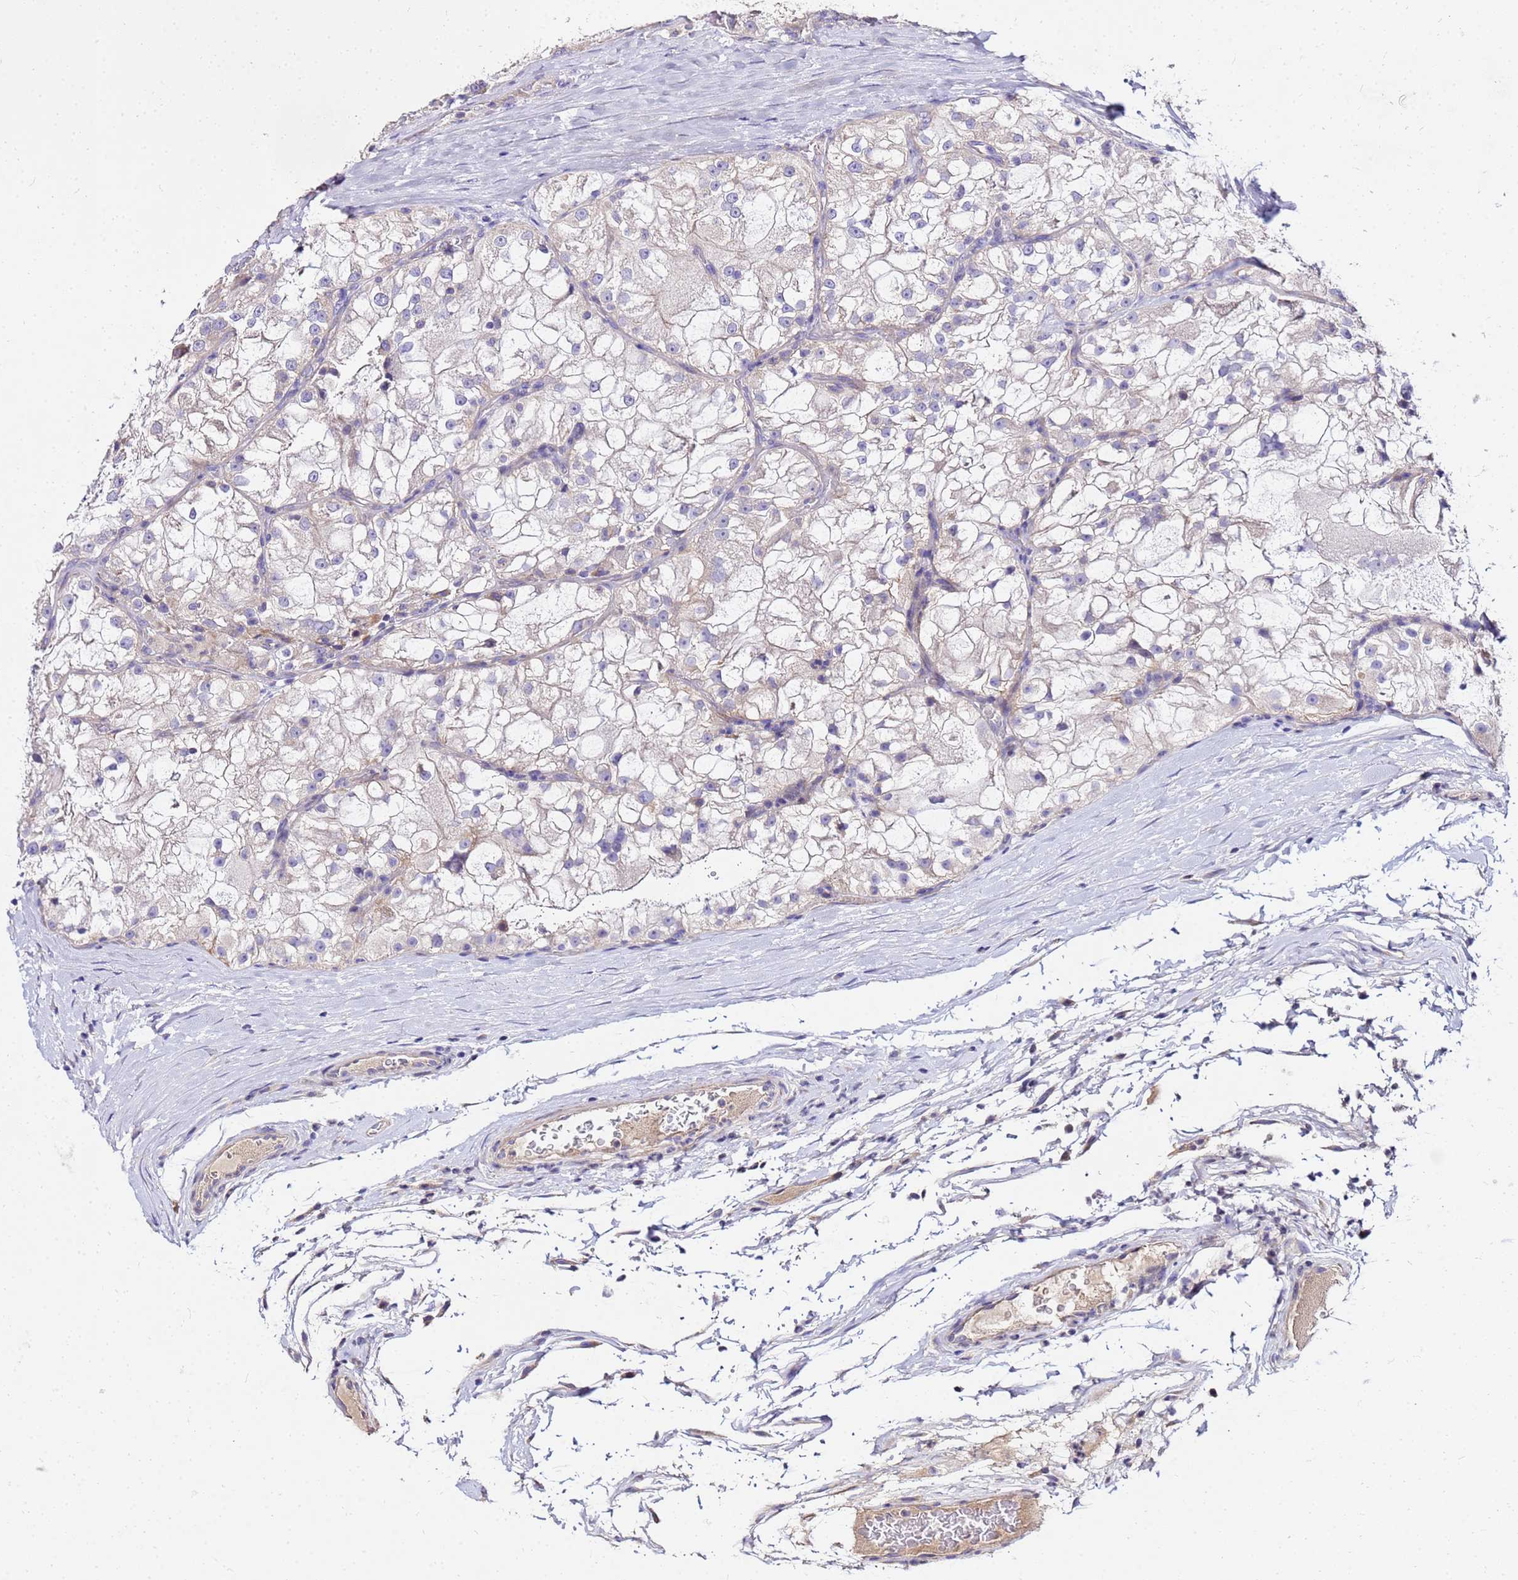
{"staining": {"intensity": "negative", "quantity": "none", "location": "none"}, "tissue": "renal cancer", "cell_type": "Tumor cells", "image_type": "cancer", "snomed": [{"axis": "morphology", "description": "Adenocarcinoma, NOS"}, {"axis": "topography", "description": "Kidney"}], "caption": "Immunohistochemistry (IHC) micrograph of human renal adenocarcinoma stained for a protein (brown), which reveals no positivity in tumor cells.", "gene": "COX14", "patient": {"sex": "female", "age": 72}}